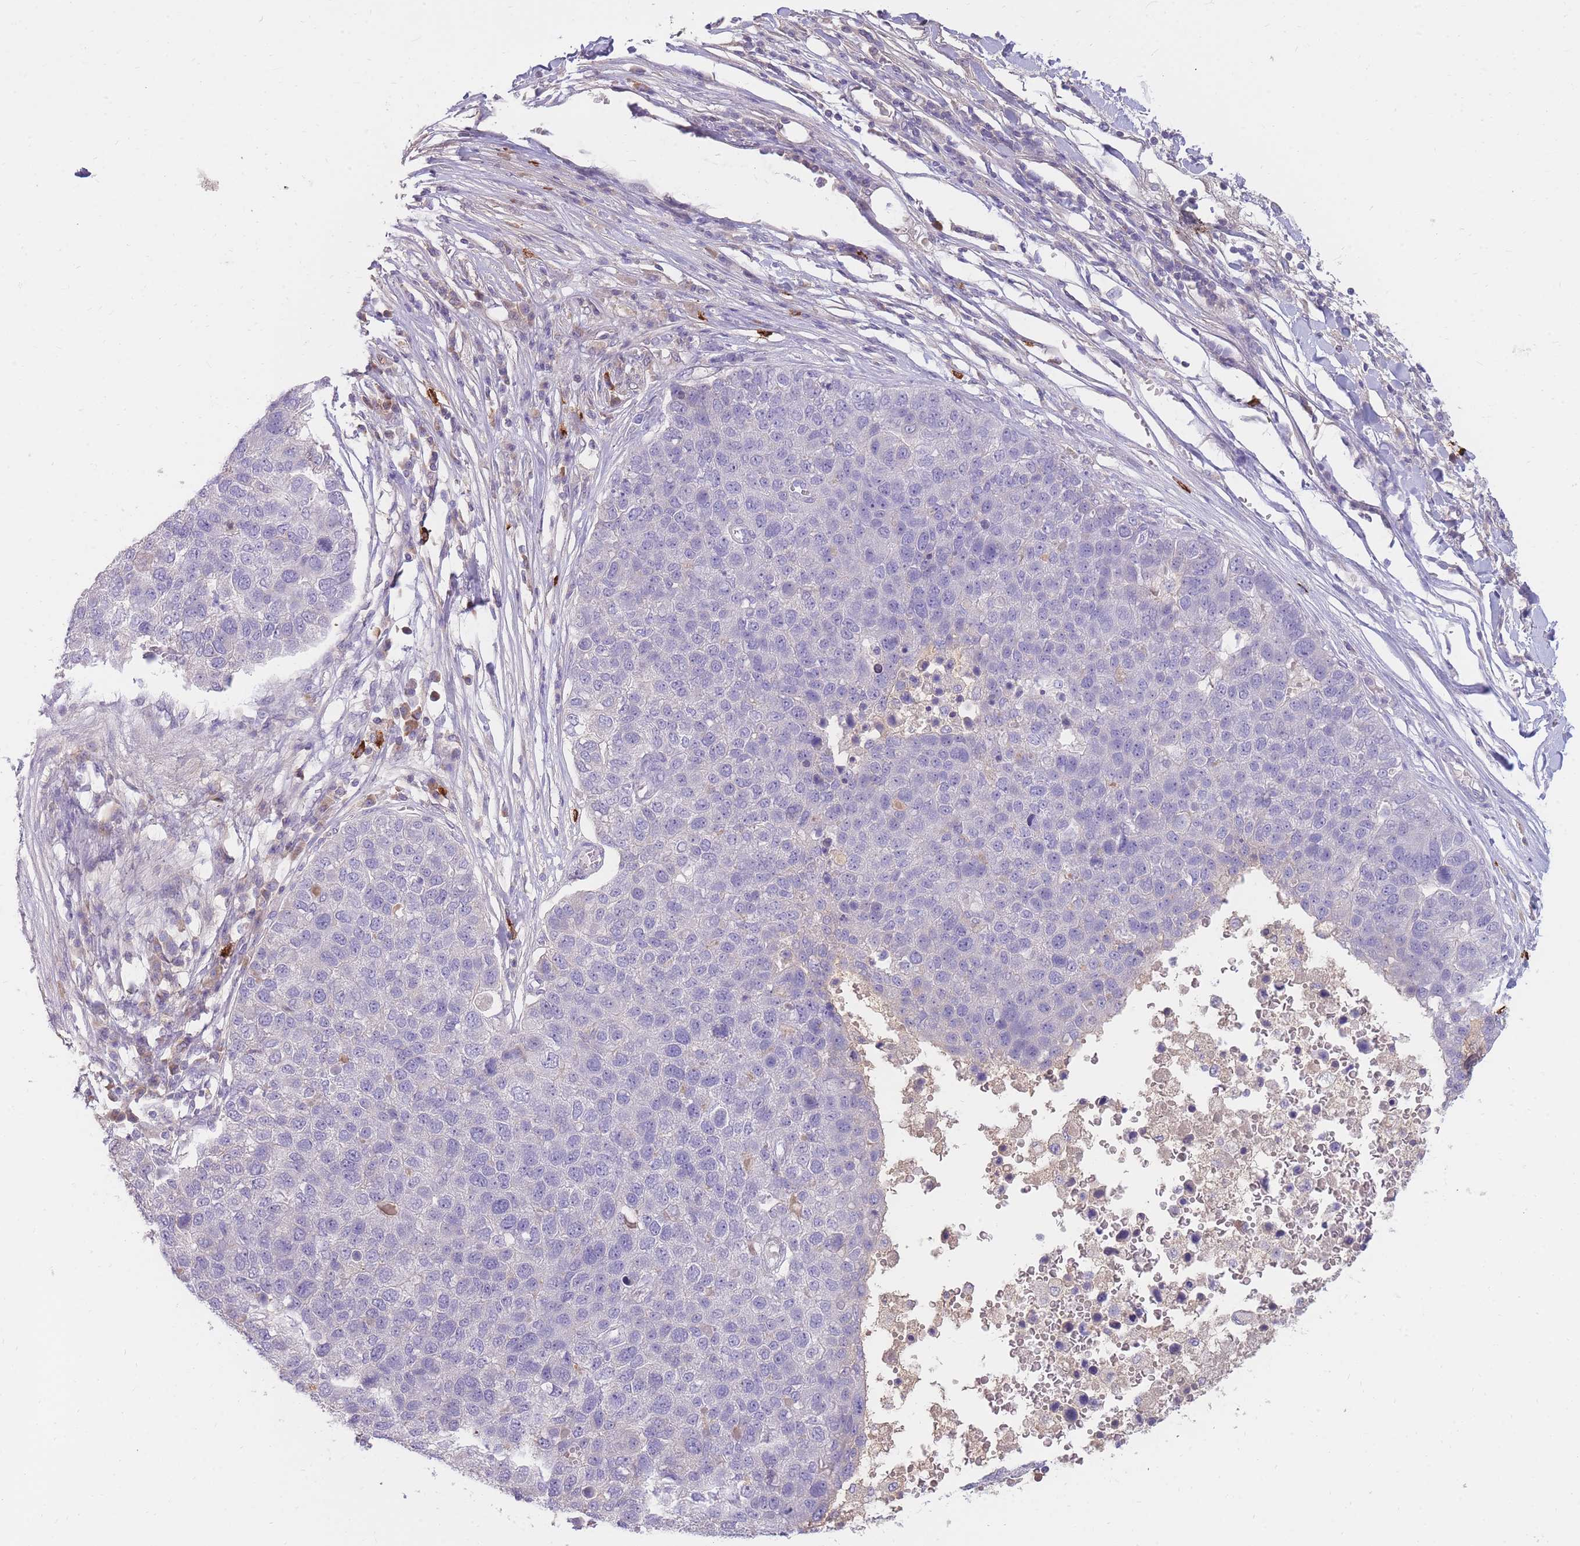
{"staining": {"intensity": "negative", "quantity": "none", "location": "none"}, "tissue": "pancreatic cancer", "cell_type": "Tumor cells", "image_type": "cancer", "snomed": [{"axis": "morphology", "description": "Adenocarcinoma, NOS"}, {"axis": "topography", "description": "Pancreas"}], "caption": "A high-resolution image shows immunohistochemistry staining of adenocarcinoma (pancreatic), which shows no significant staining in tumor cells.", "gene": "TPSD1", "patient": {"sex": "female", "age": 61}}